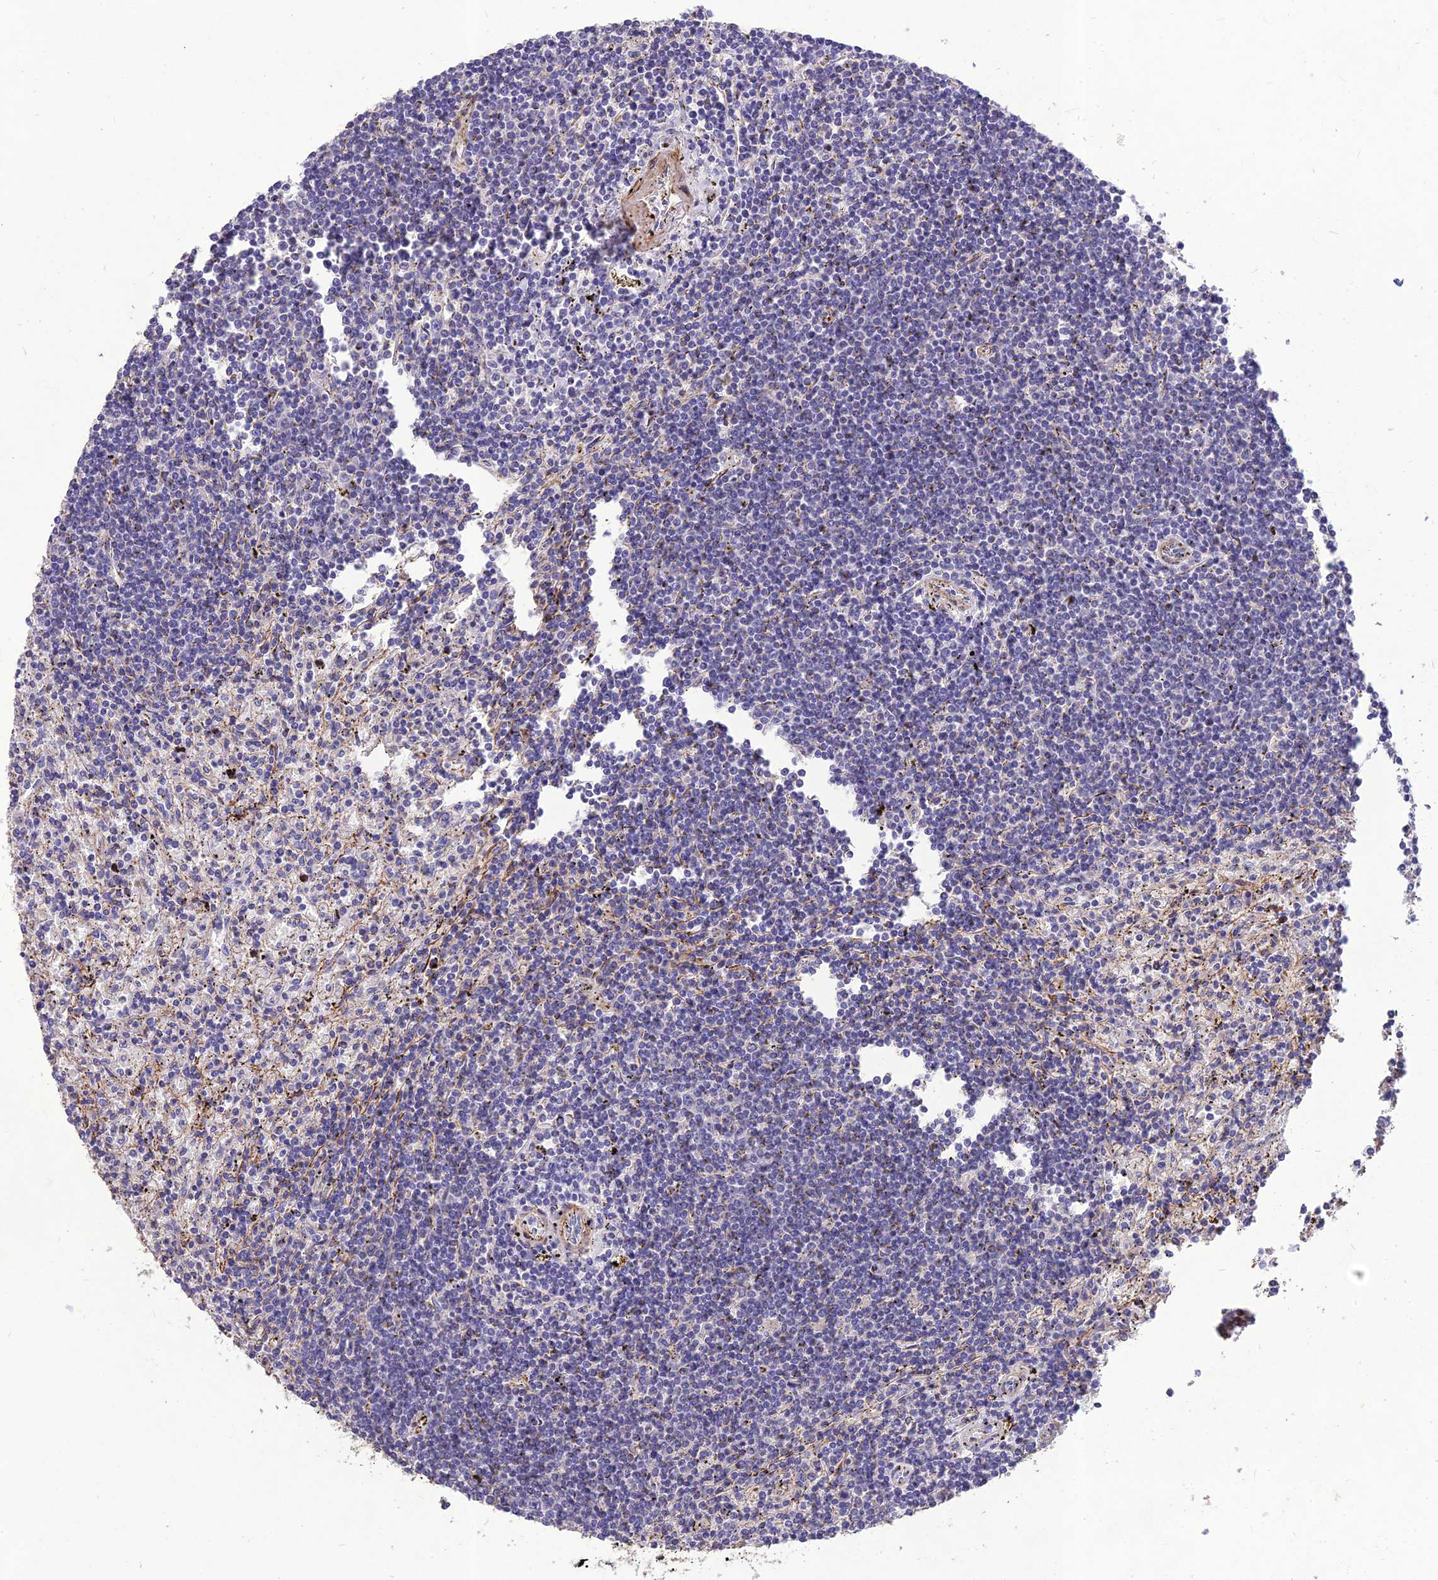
{"staining": {"intensity": "negative", "quantity": "none", "location": "none"}, "tissue": "lymphoma", "cell_type": "Tumor cells", "image_type": "cancer", "snomed": [{"axis": "morphology", "description": "Malignant lymphoma, non-Hodgkin's type, Low grade"}, {"axis": "topography", "description": "Spleen"}], "caption": "DAB (3,3'-diaminobenzidine) immunohistochemical staining of low-grade malignant lymphoma, non-Hodgkin's type shows no significant positivity in tumor cells. (DAB immunohistochemistry (IHC) with hematoxylin counter stain).", "gene": "CLUH", "patient": {"sex": "male", "age": 76}}